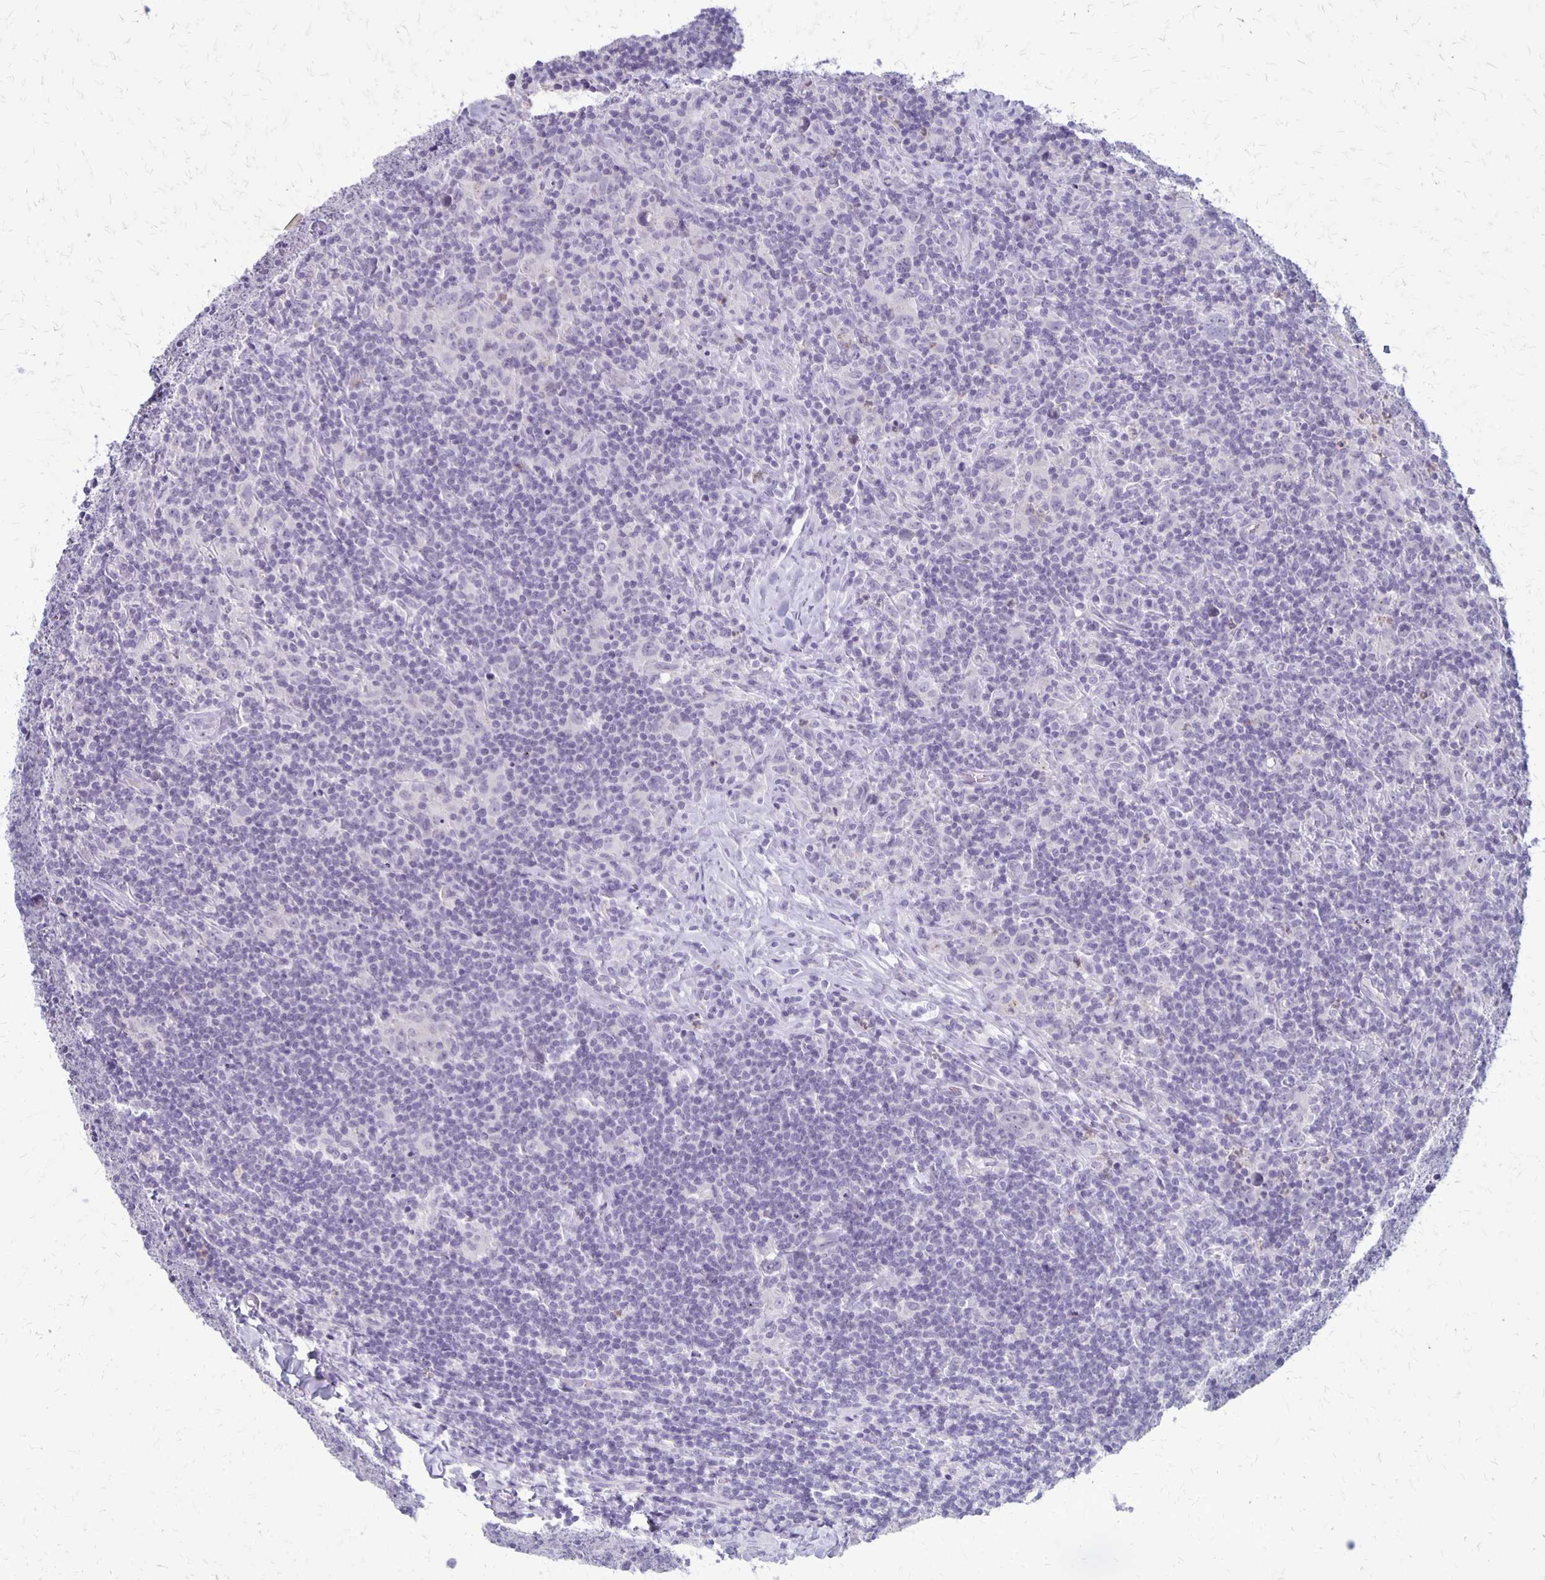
{"staining": {"intensity": "negative", "quantity": "none", "location": "none"}, "tissue": "lymphoma", "cell_type": "Tumor cells", "image_type": "cancer", "snomed": [{"axis": "morphology", "description": "Hodgkin's disease, NOS"}, {"axis": "topography", "description": "Lymph node"}], "caption": "Tumor cells are negative for brown protein staining in lymphoma.", "gene": "SEPTIN5", "patient": {"sex": "female", "age": 18}}